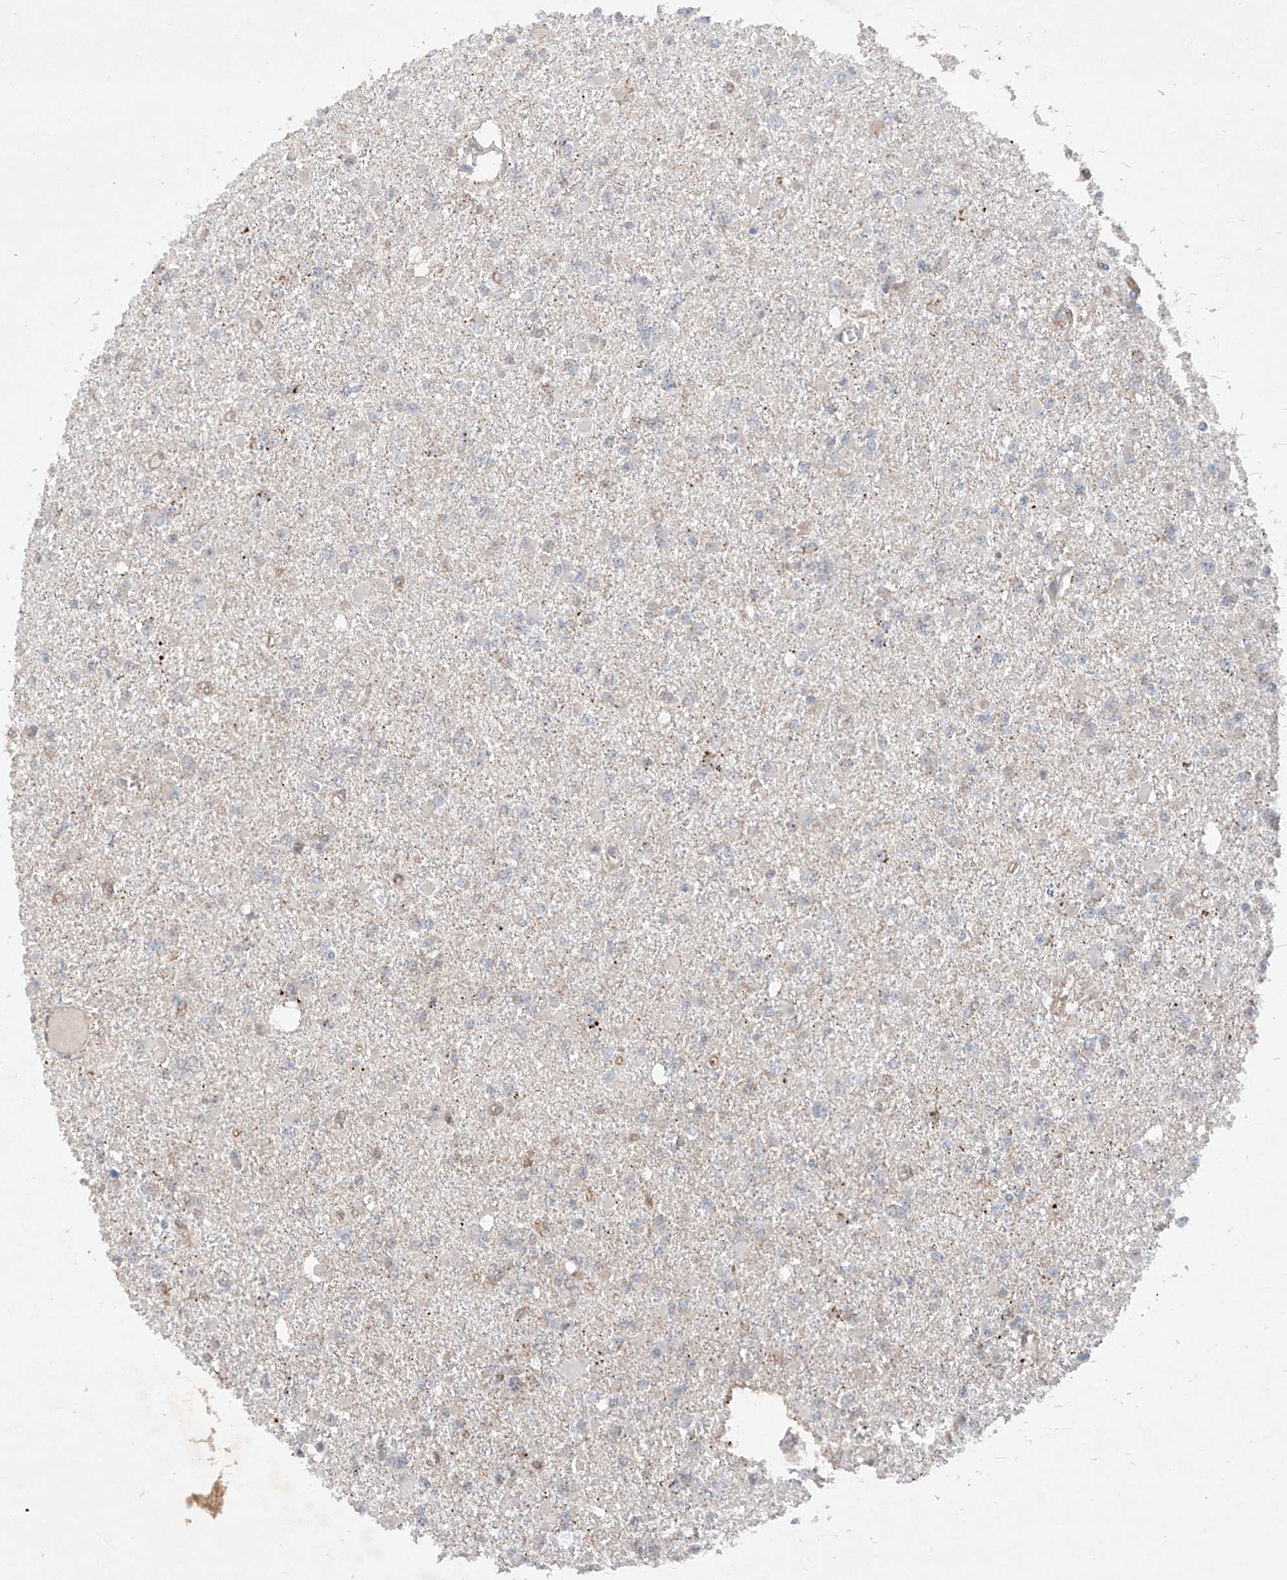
{"staining": {"intensity": "negative", "quantity": "none", "location": "none"}, "tissue": "glioma", "cell_type": "Tumor cells", "image_type": "cancer", "snomed": [{"axis": "morphology", "description": "Glioma, malignant, Low grade"}, {"axis": "topography", "description": "Brain"}], "caption": "Immunohistochemical staining of glioma exhibits no significant expression in tumor cells.", "gene": "ZNF358", "patient": {"sex": "female", "age": 22}}